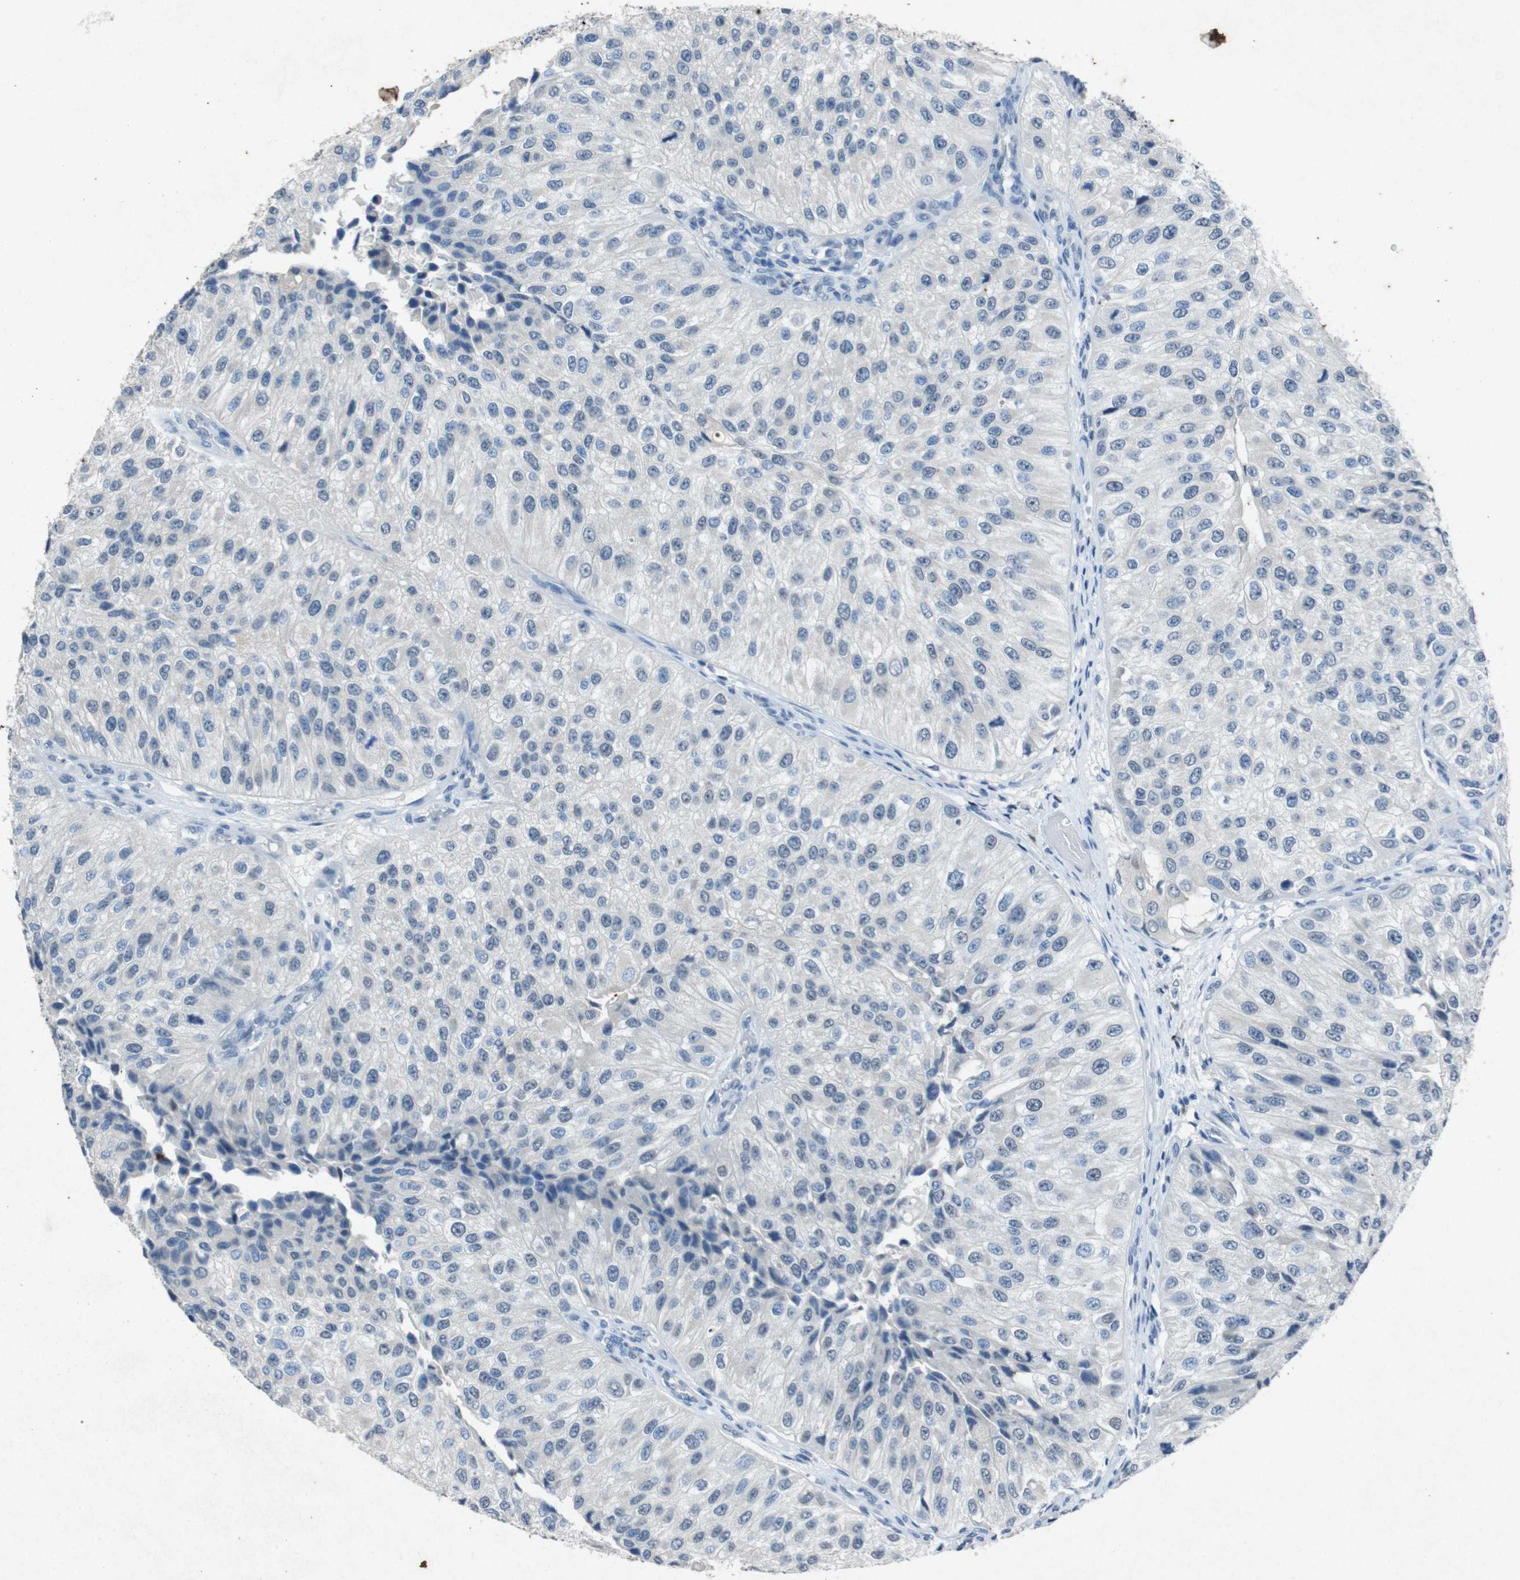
{"staining": {"intensity": "negative", "quantity": "none", "location": "none"}, "tissue": "urothelial cancer", "cell_type": "Tumor cells", "image_type": "cancer", "snomed": [{"axis": "morphology", "description": "Urothelial carcinoma, High grade"}, {"axis": "topography", "description": "Kidney"}, {"axis": "topography", "description": "Urinary bladder"}], "caption": "Urothelial cancer was stained to show a protein in brown. There is no significant staining in tumor cells.", "gene": "STBD1", "patient": {"sex": "male", "age": 77}}